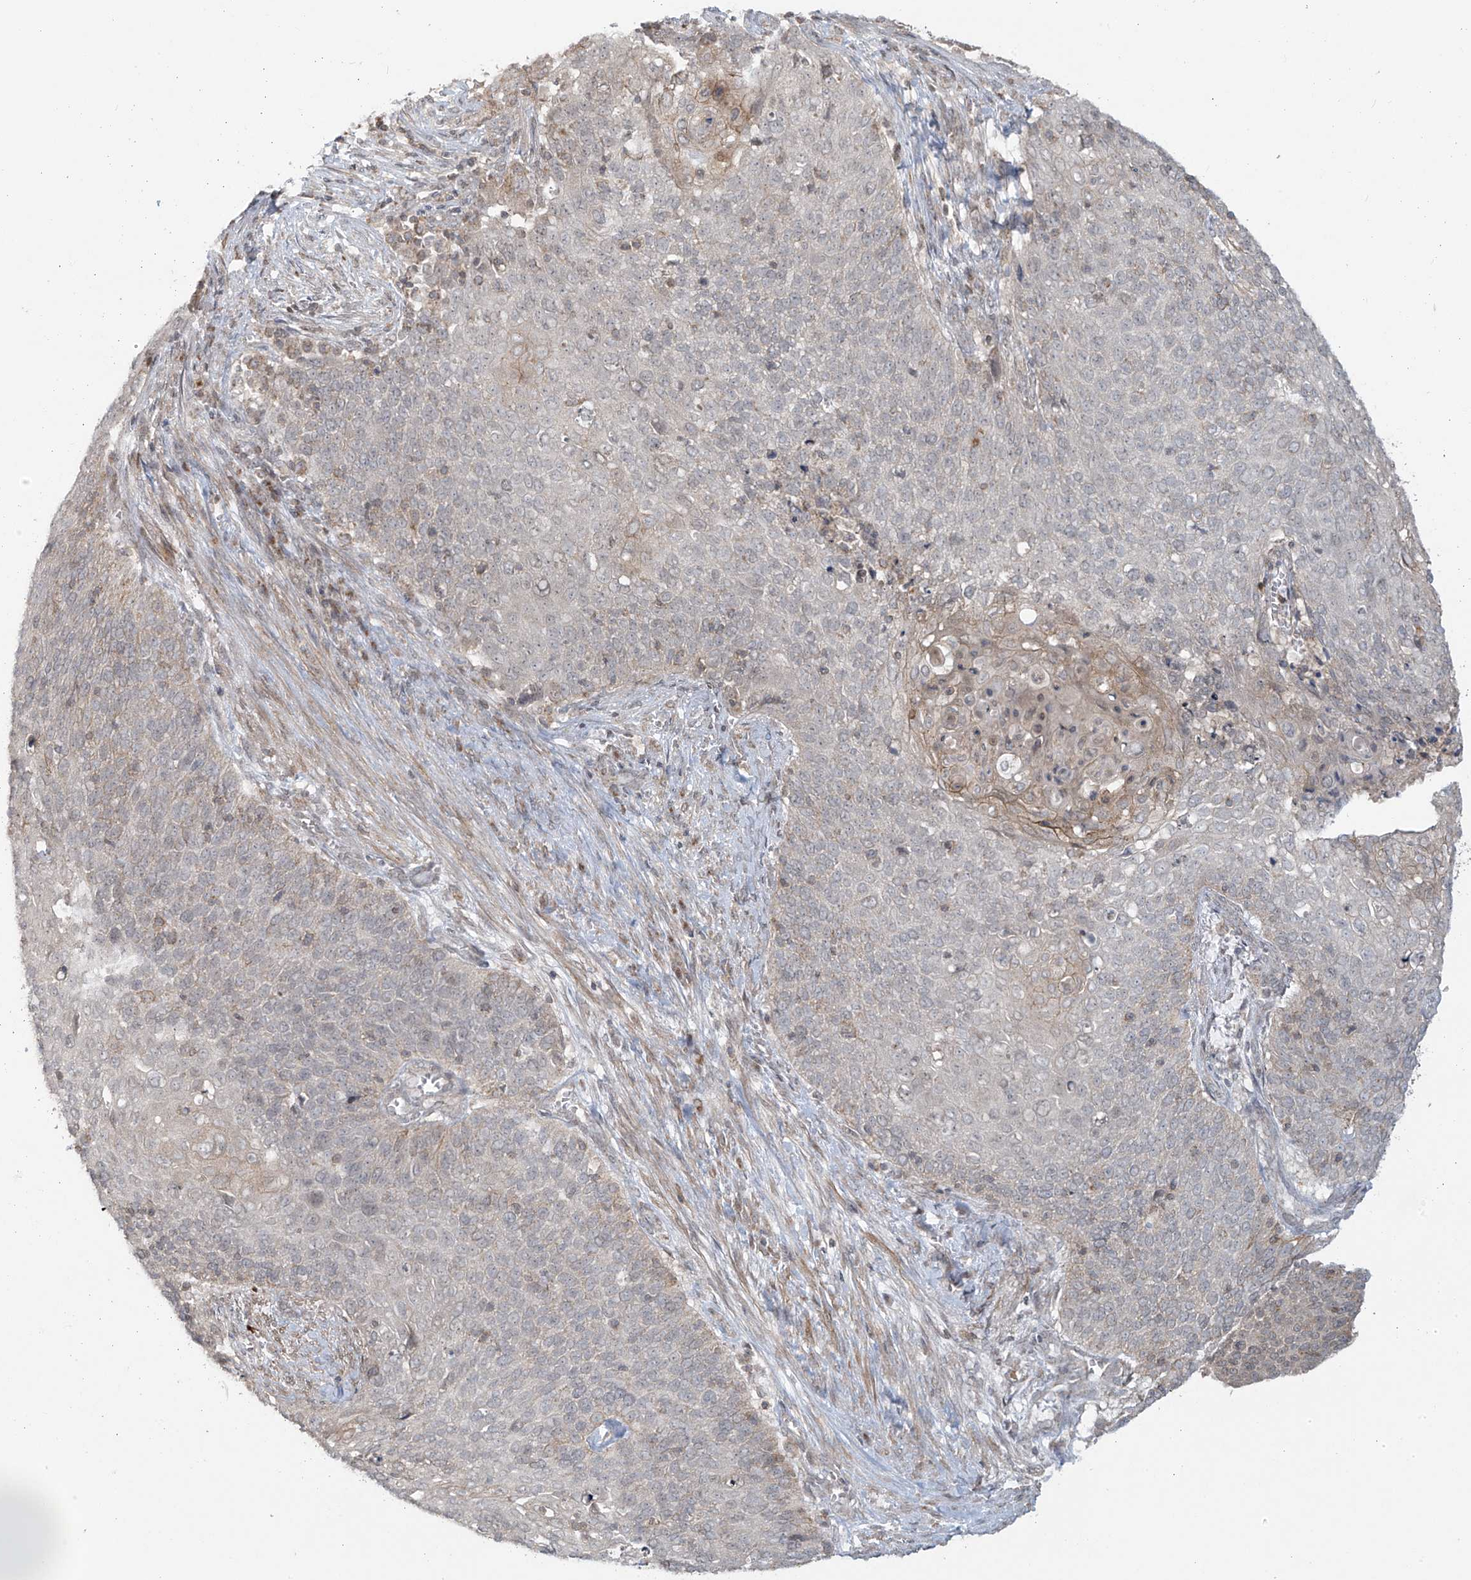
{"staining": {"intensity": "negative", "quantity": "none", "location": "none"}, "tissue": "cervical cancer", "cell_type": "Tumor cells", "image_type": "cancer", "snomed": [{"axis": "morphology", "description": "Squamous cell carcinoma, NOS"}, {"axis": "topography", "description": "Cervix"}], "caption": "Immunohistochemistry (IHC) of cervical cancer reveals no expression in tumor cells.", "gene": "HDDC2", "patient": {"sex": "female", "age": 39}}